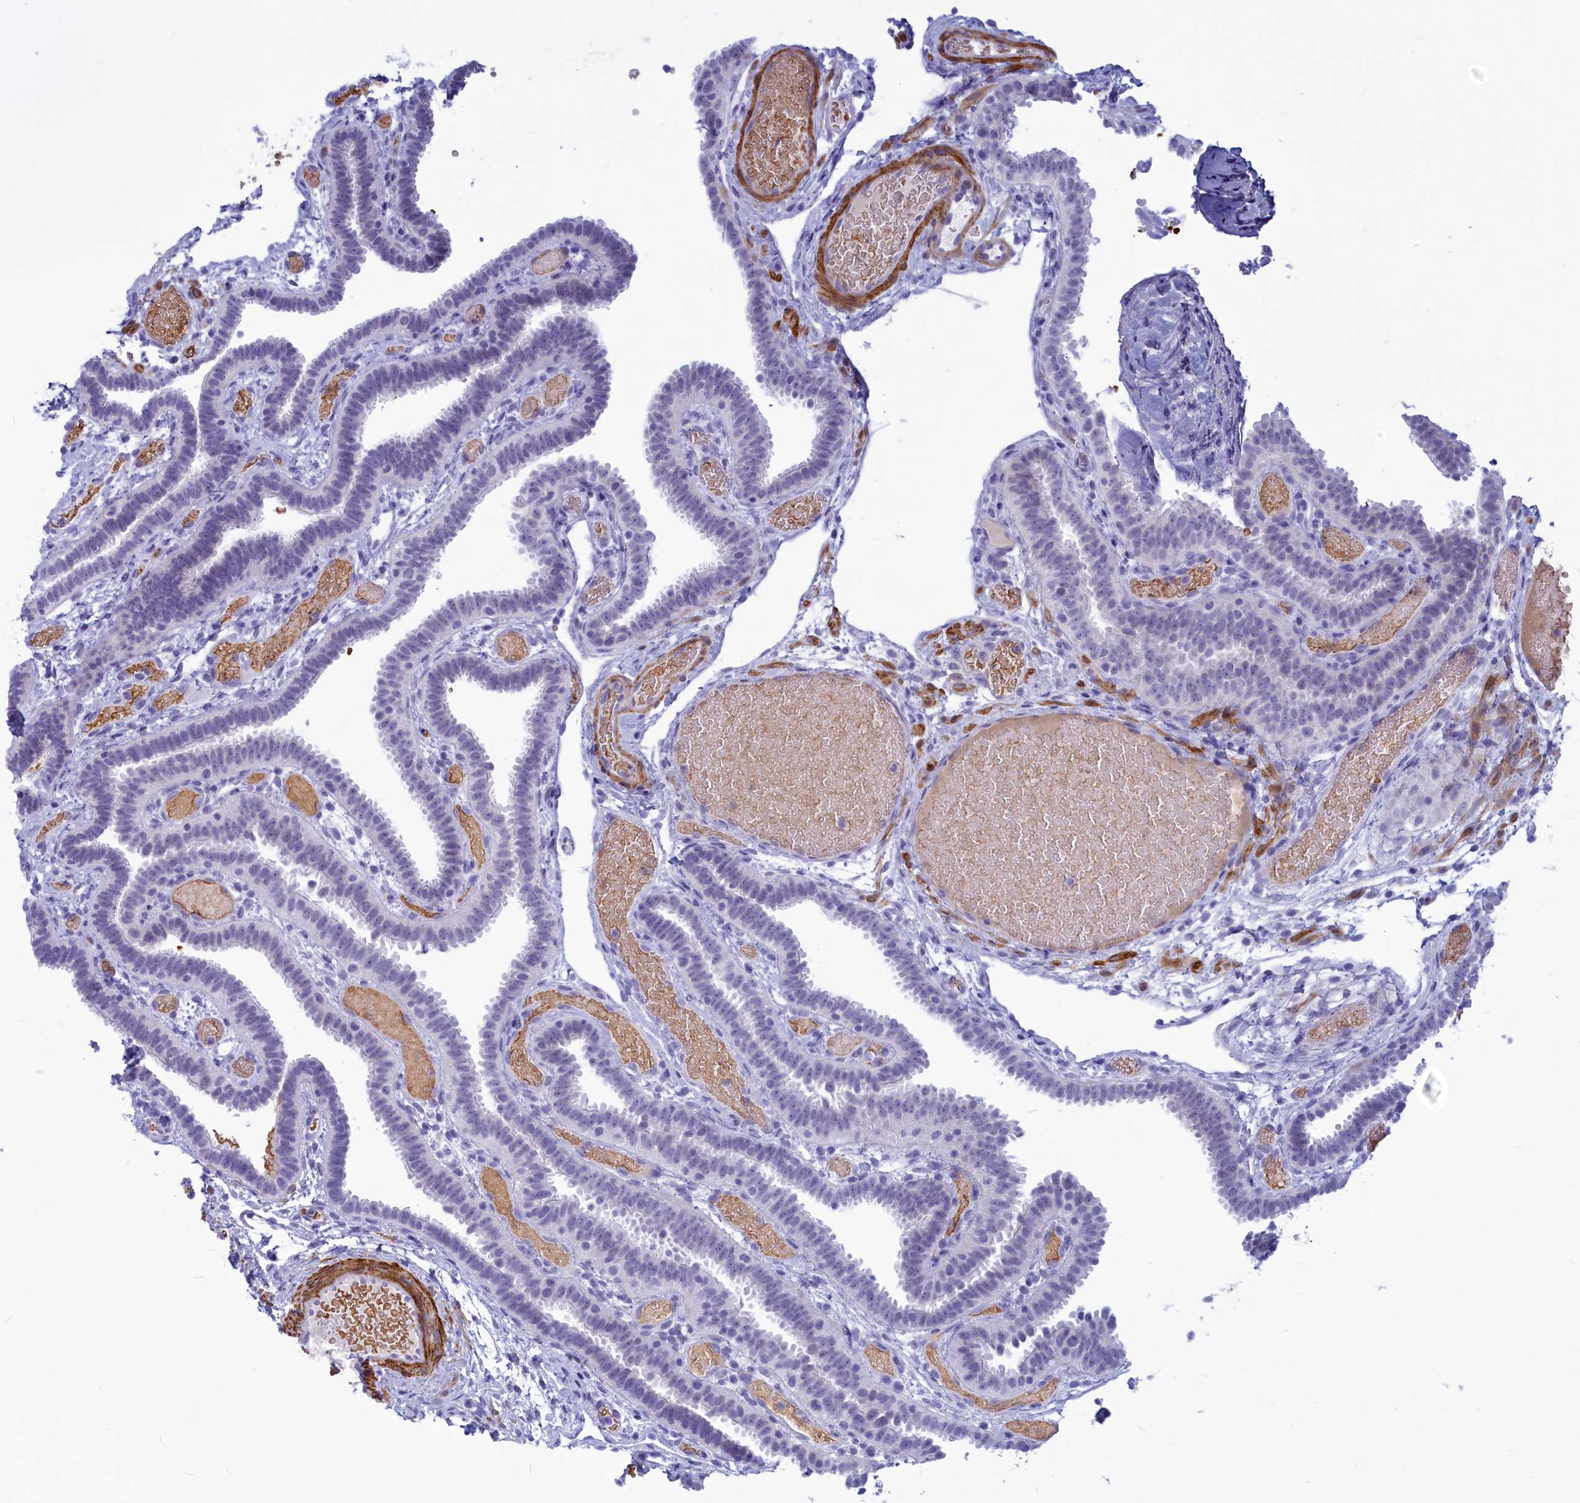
{"staining": {"intensity": "negative", "quantity": "none", "location": "none"}, "tissue": "fallopian tube", "cell_type": "Glandular cells", "image_type": "normal", "snomed": [{"axis": "morphology", "description": "Normal tissue, NOS"}, {"axis": "topography", "description": "Fallopian tube"}], "caption": "This micrograph is of unremarkable fallopian tube stained with IHC to label a protein in brown with the nuclei are counter-stained blue. There is no expression in glandular cells.", "gene": "GAPDHS", "patient": {"sex": "female", "age": 37}}